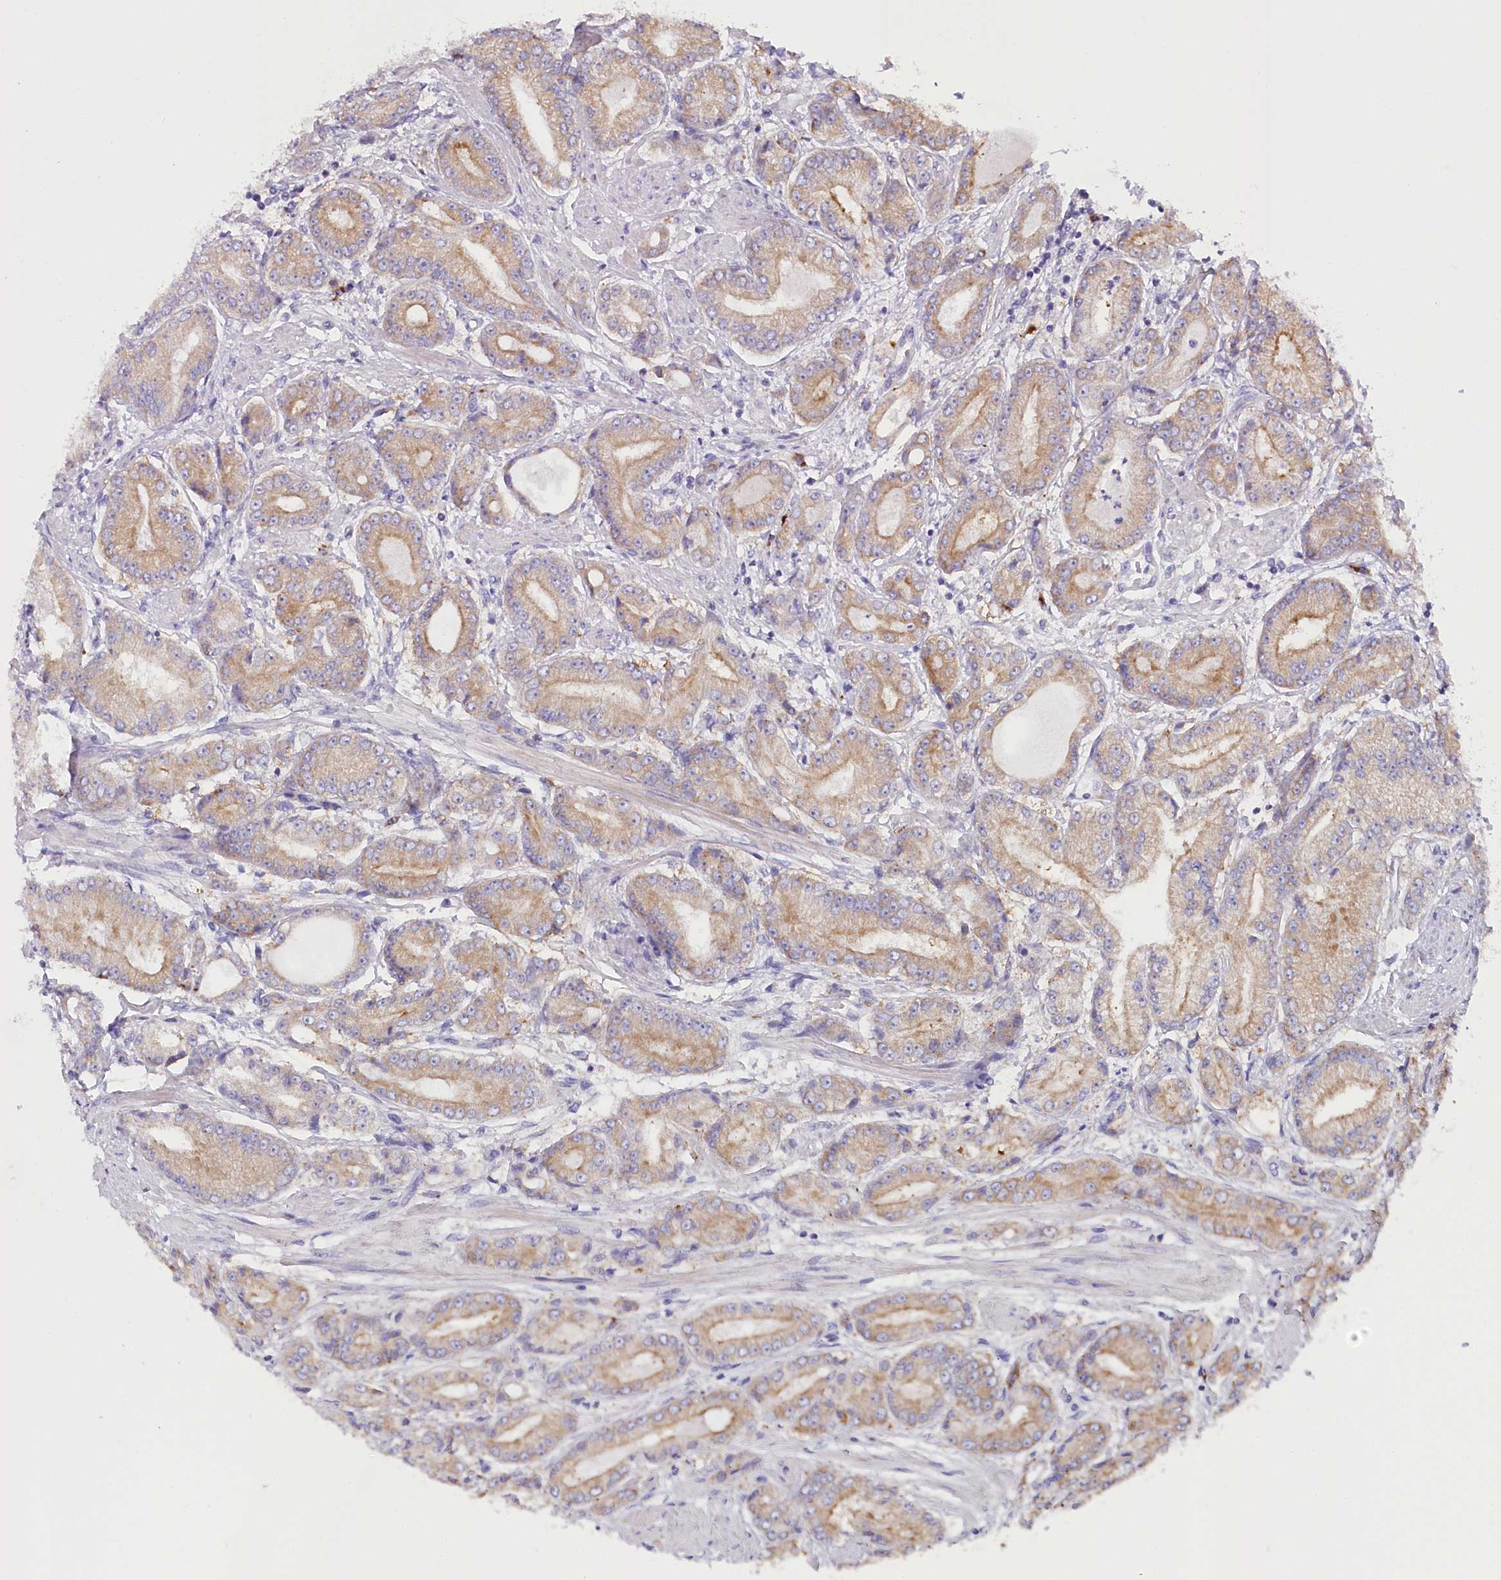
{"staining": {"intensity": "weak", "quantity": ">75%", "location": "cytoplasmic/membranous"}, "tissue": "prostate cancer", "cell_type": "Tumor cells", "image_type": "cancer", "snomed": [{"axis": "morphology", "description": "Adenocarcinoma, High grade"}, {"axis": "topography", "description": "Prostate"}], "caption": "Prostate cancer (adenocarcinoma (high-grade)) stained with a protein marker exhibits weak staining in tumor cells.", "gene": "POGLUT1", "patient": {"sex": "male", "age": 59}}